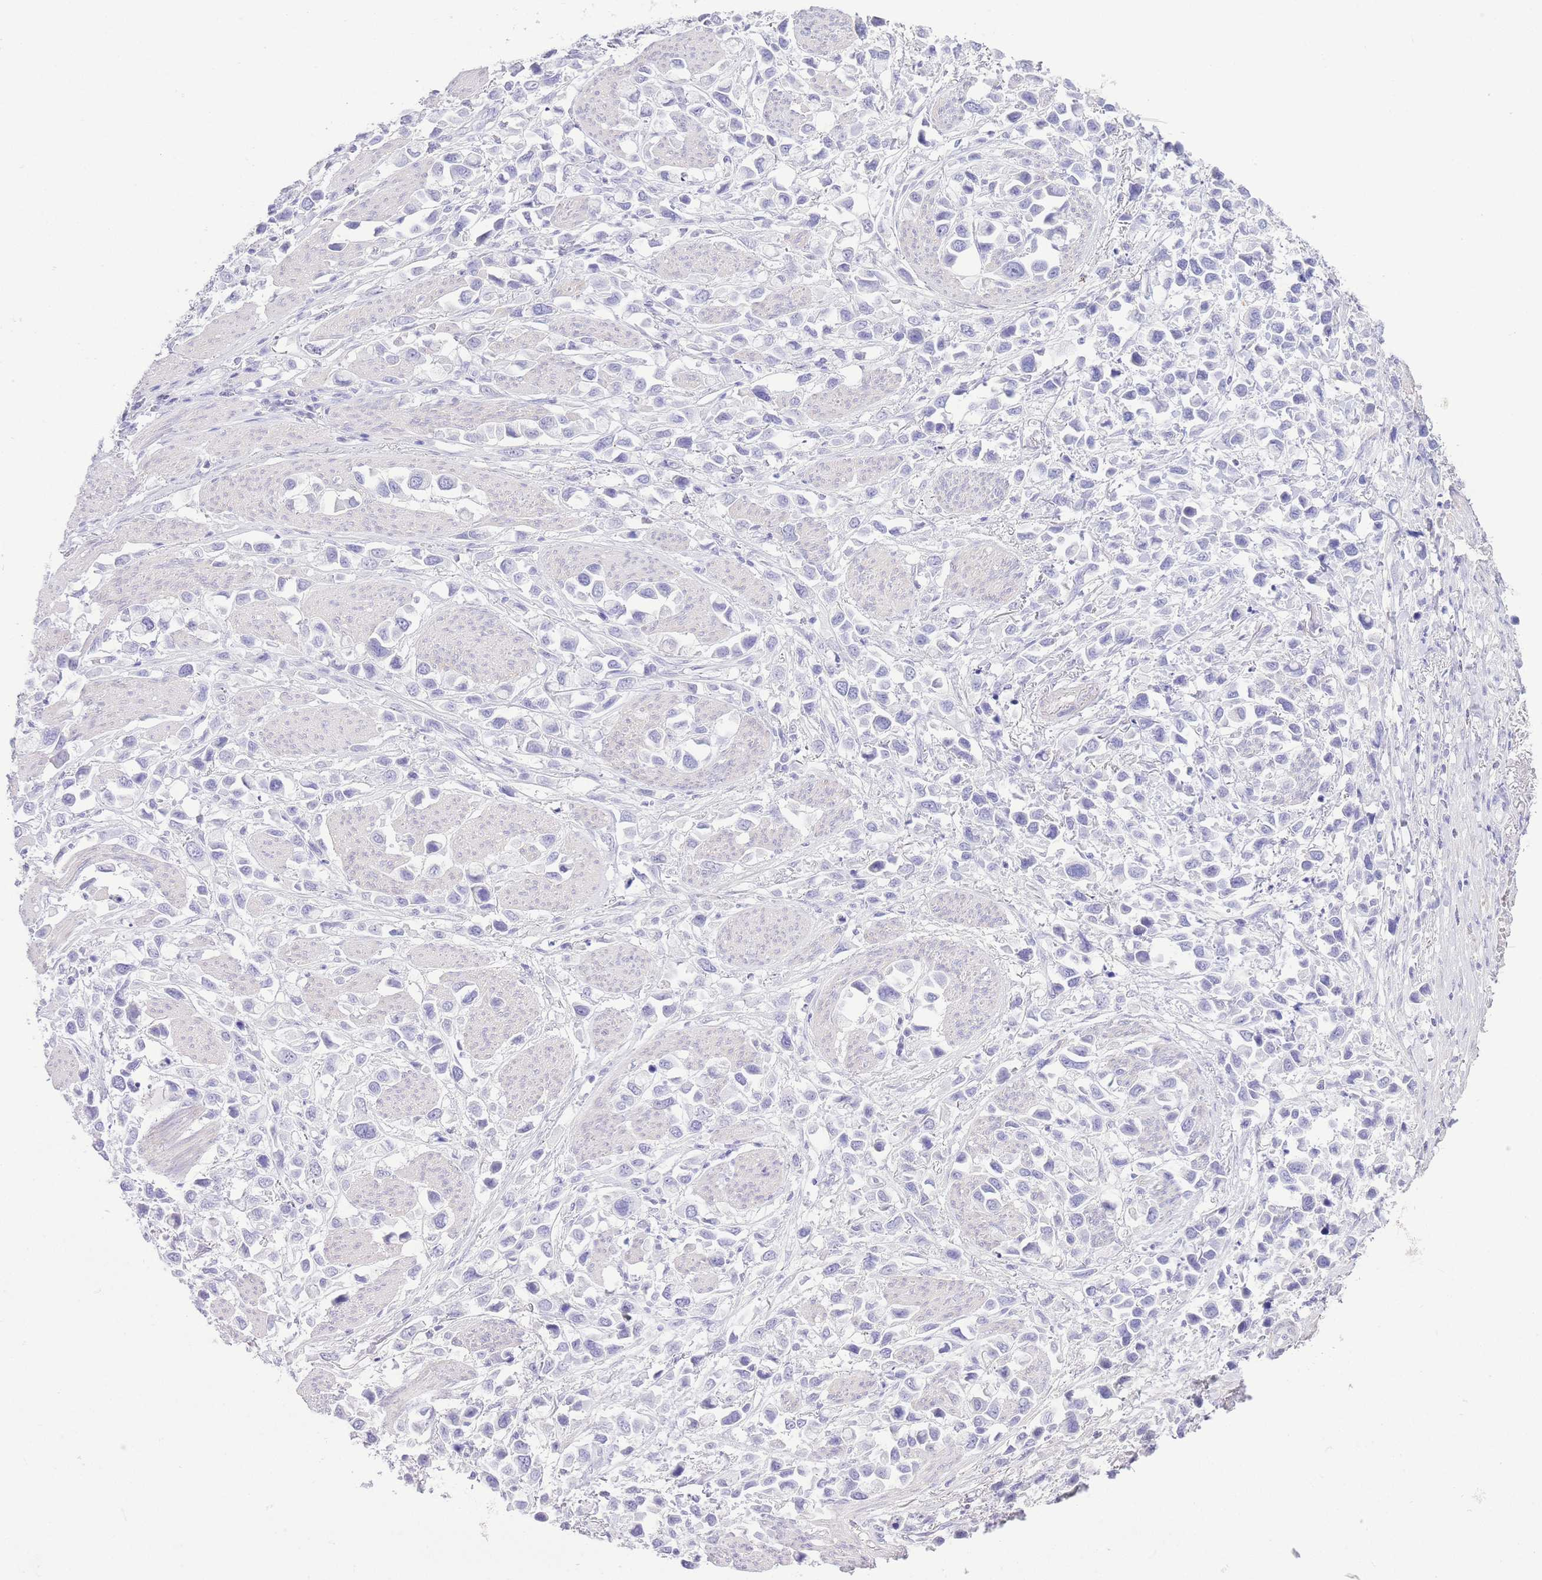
{"staining": {"intensity": "negative", "quantity": "none", "location": "none"}, "tissue": "stomach cancer", "cell_type": "Tumor cells", "image_type": "cancer", "snomed": [{"axis": "morphology", "description": "Adenocarcinoma, NOS"}, {"axis": "topography", "description": "Stomach"}], "caption": "DAB (3,3'-diaminobenzidine) immunohistochemical staining of stomach adenocarcinoma exhibits no significant staining in tumor cells.", "gene": "PKLR", "patient": {"sex": "female", "age": 81}}